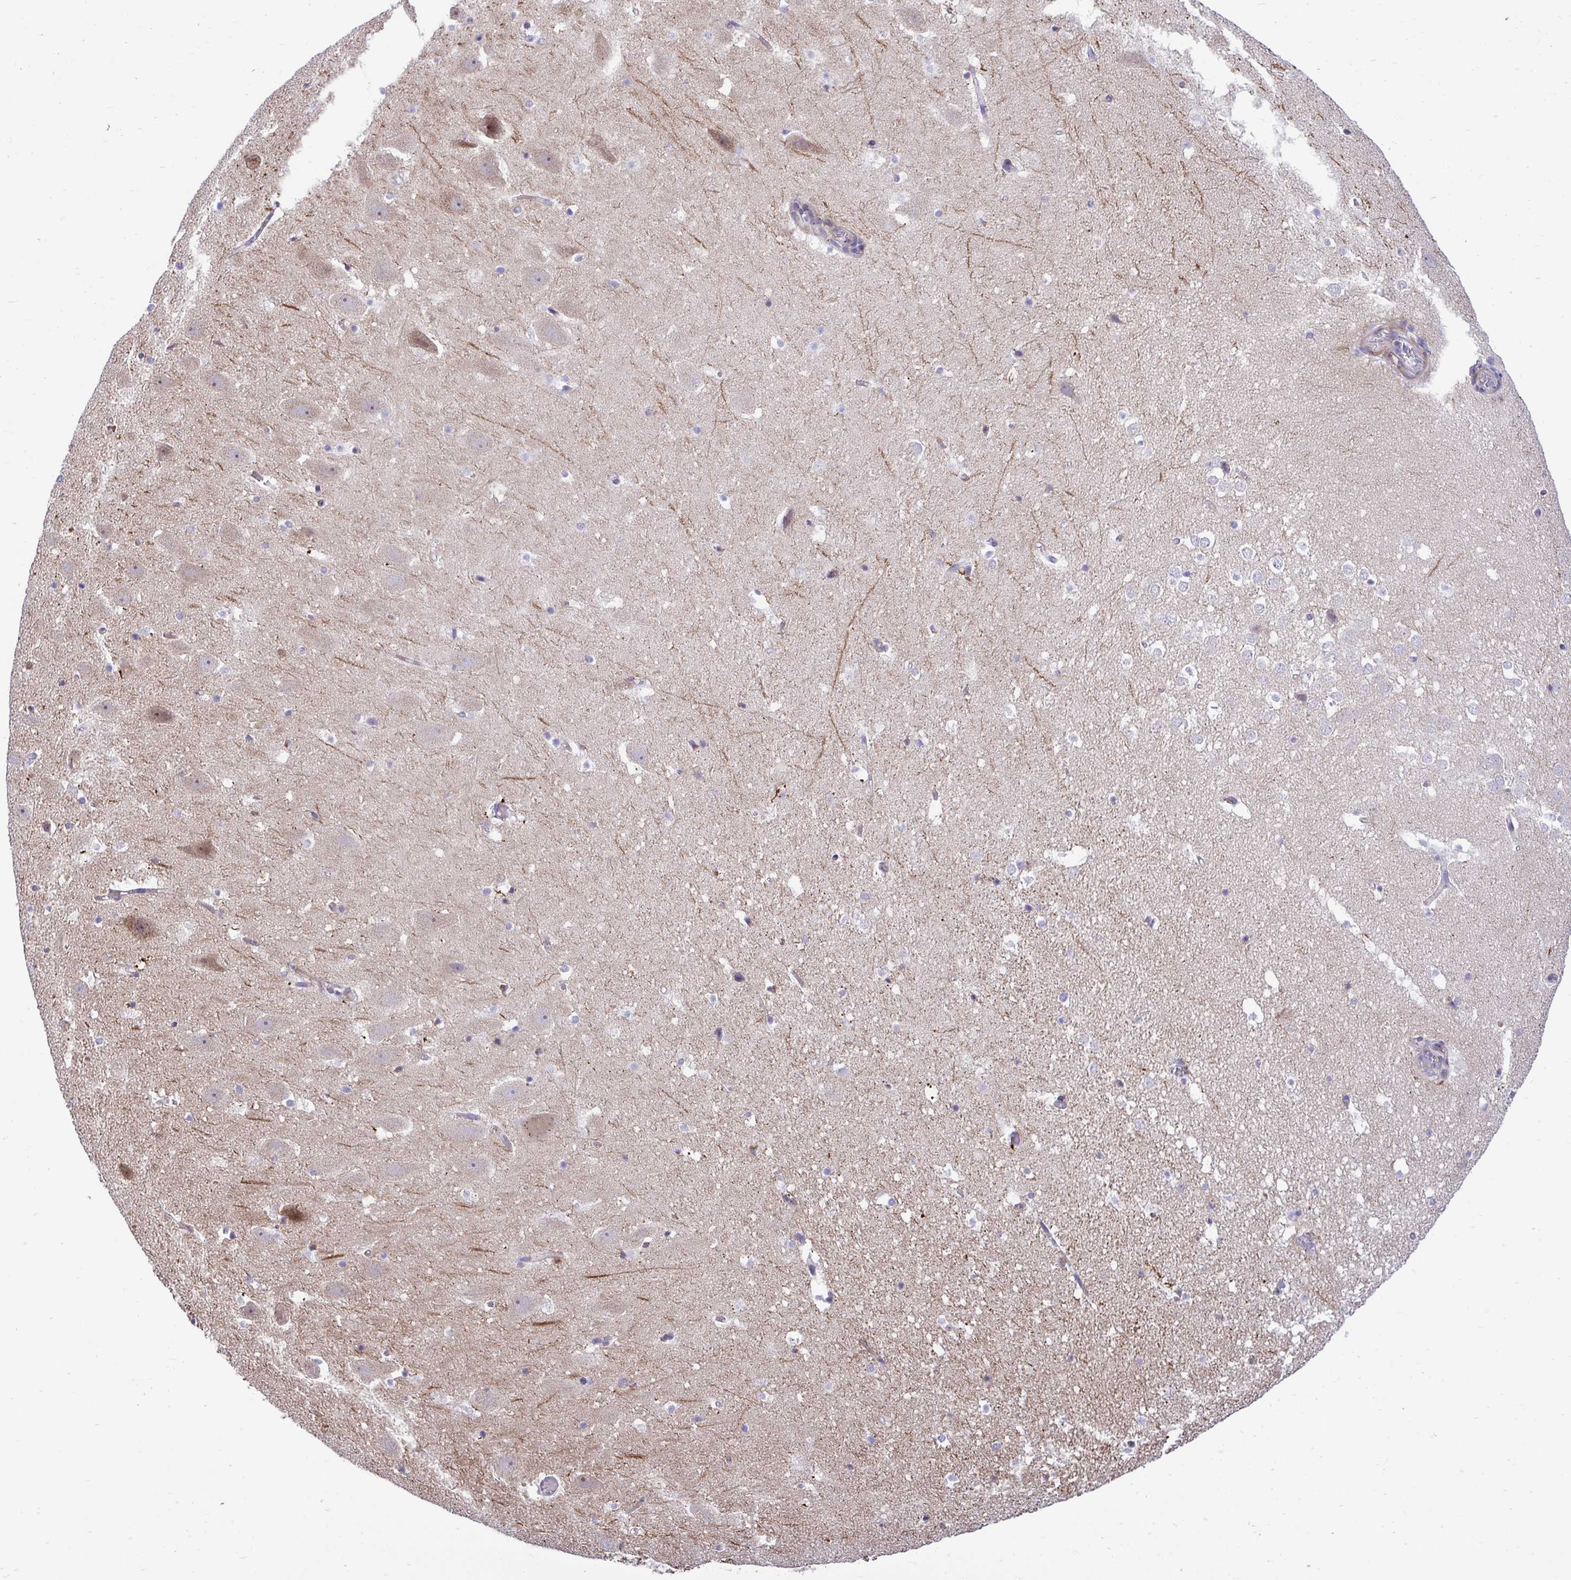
{"staining": {"intensity": "negative", "quantity": "none", "location": "none"}, "tissue": "hippocampus", "cell_type": "Glial cells", "image_type": "normal", "snomed": [{"axis": "morphology", "description": "Normal tissue, NOS"}, {"axis": "topography", "description": "Hippocampus"}], "caption": "Human hippocampus stained for a protein using immunohistochemistry (IHC) displays no positivity in glial cells.", "gene": "MRPS16", "patient": {"sex": "female", "age": 42}}